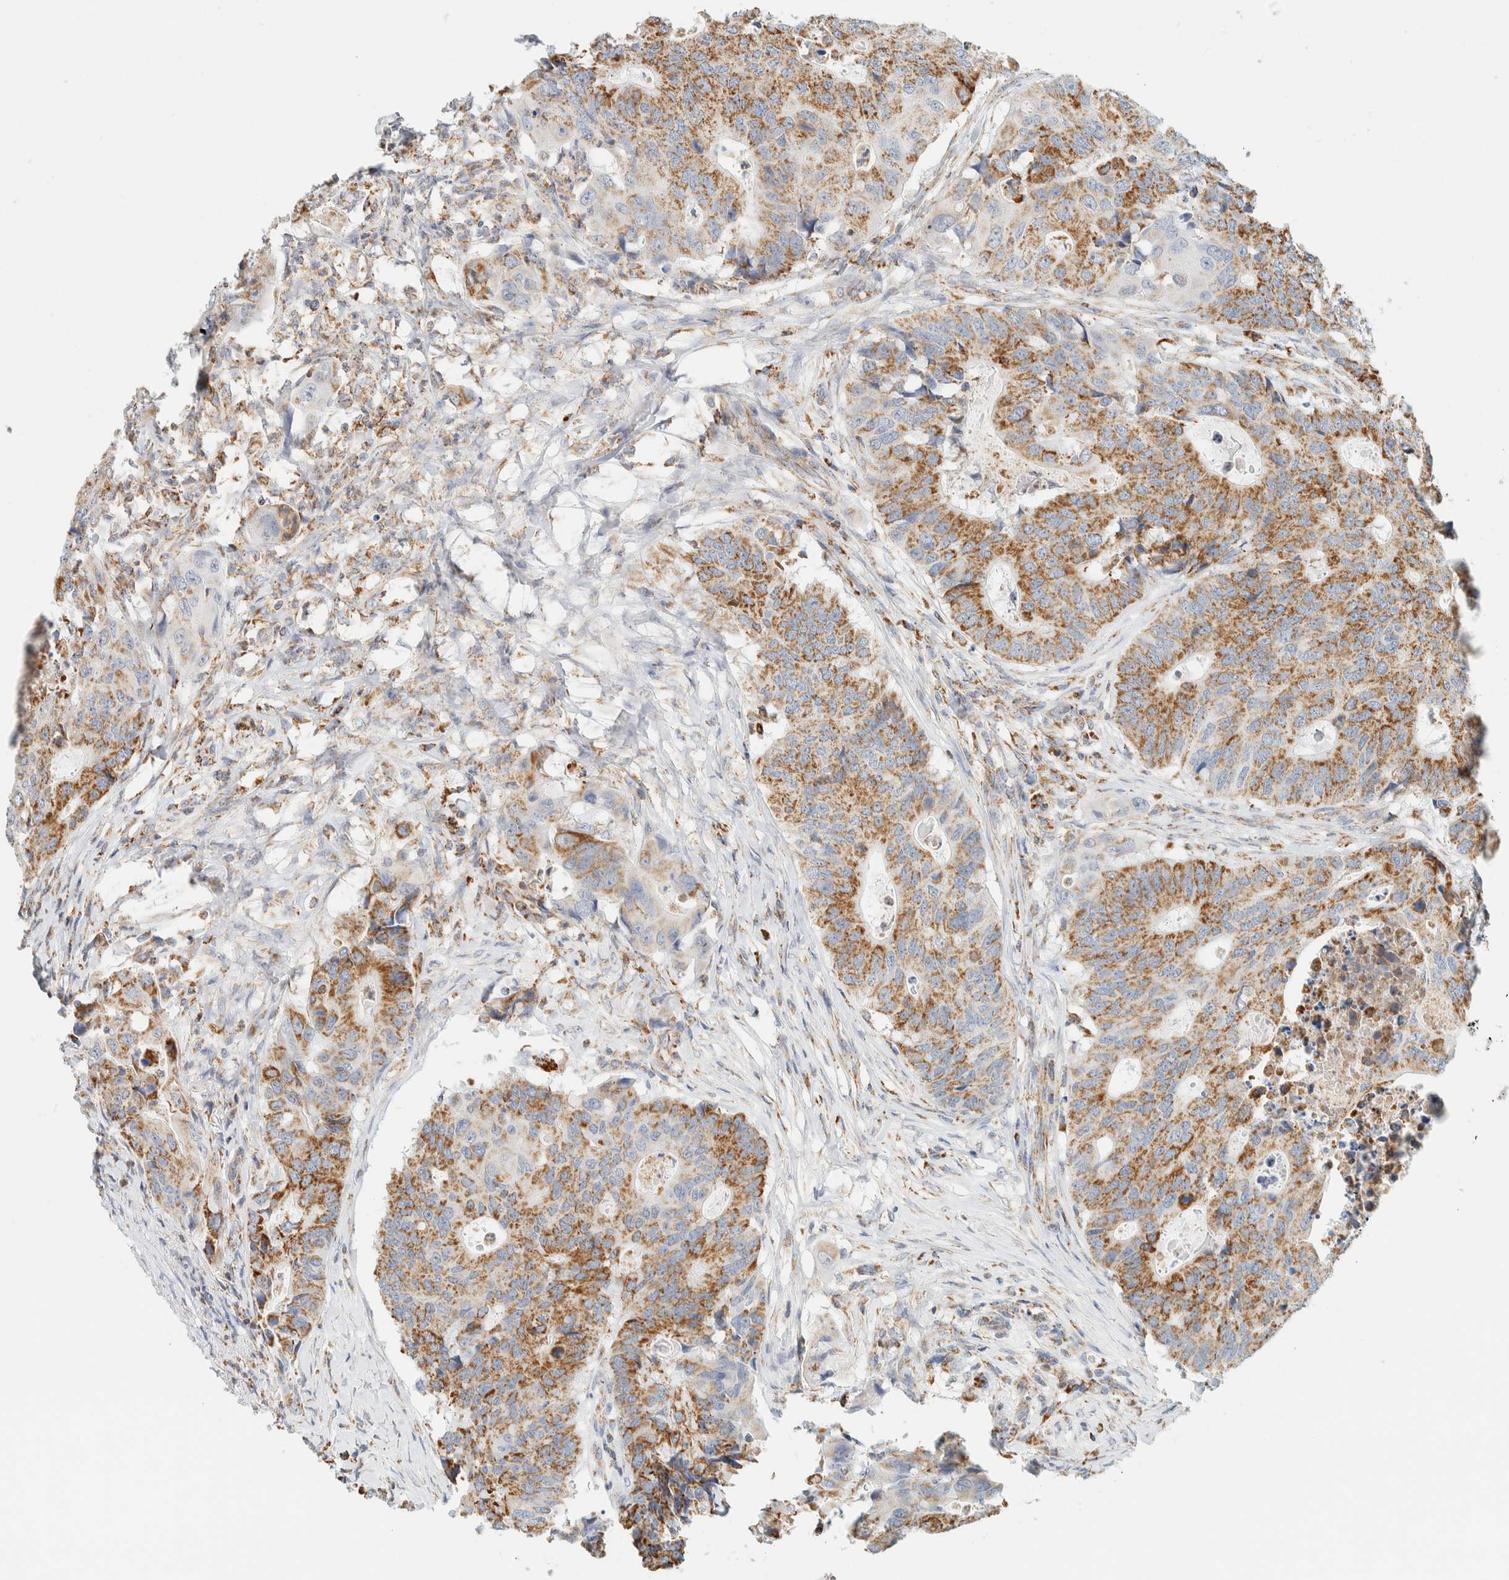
{"staining": {"intensity": "moderate", "quantity": ">75%", "location": "cytoplasmic/membranous"}, "tissue": "colorectal cancer", "cell_type": "Tumor cells", "image_type": "cancer", "snomed": [{"axis": "morphology", "description": "Adenocarcinoma, NOS"}, {"axis": "topography", "description": "Colon"}], "caption": "Immunohistochemistry photomicrograph of neoplastic tissue: adenocarcinoma (colorectal) stained using immunohistochemistry demonstrates medium levels of moderate protein expression localized specifically in the cytoplasmic/membranous of tumor cells, appearing as a cytoplasmic/membranous brown color.", "gene": "KIFAP3", "patient": {"sex": "male", "age": 71}}